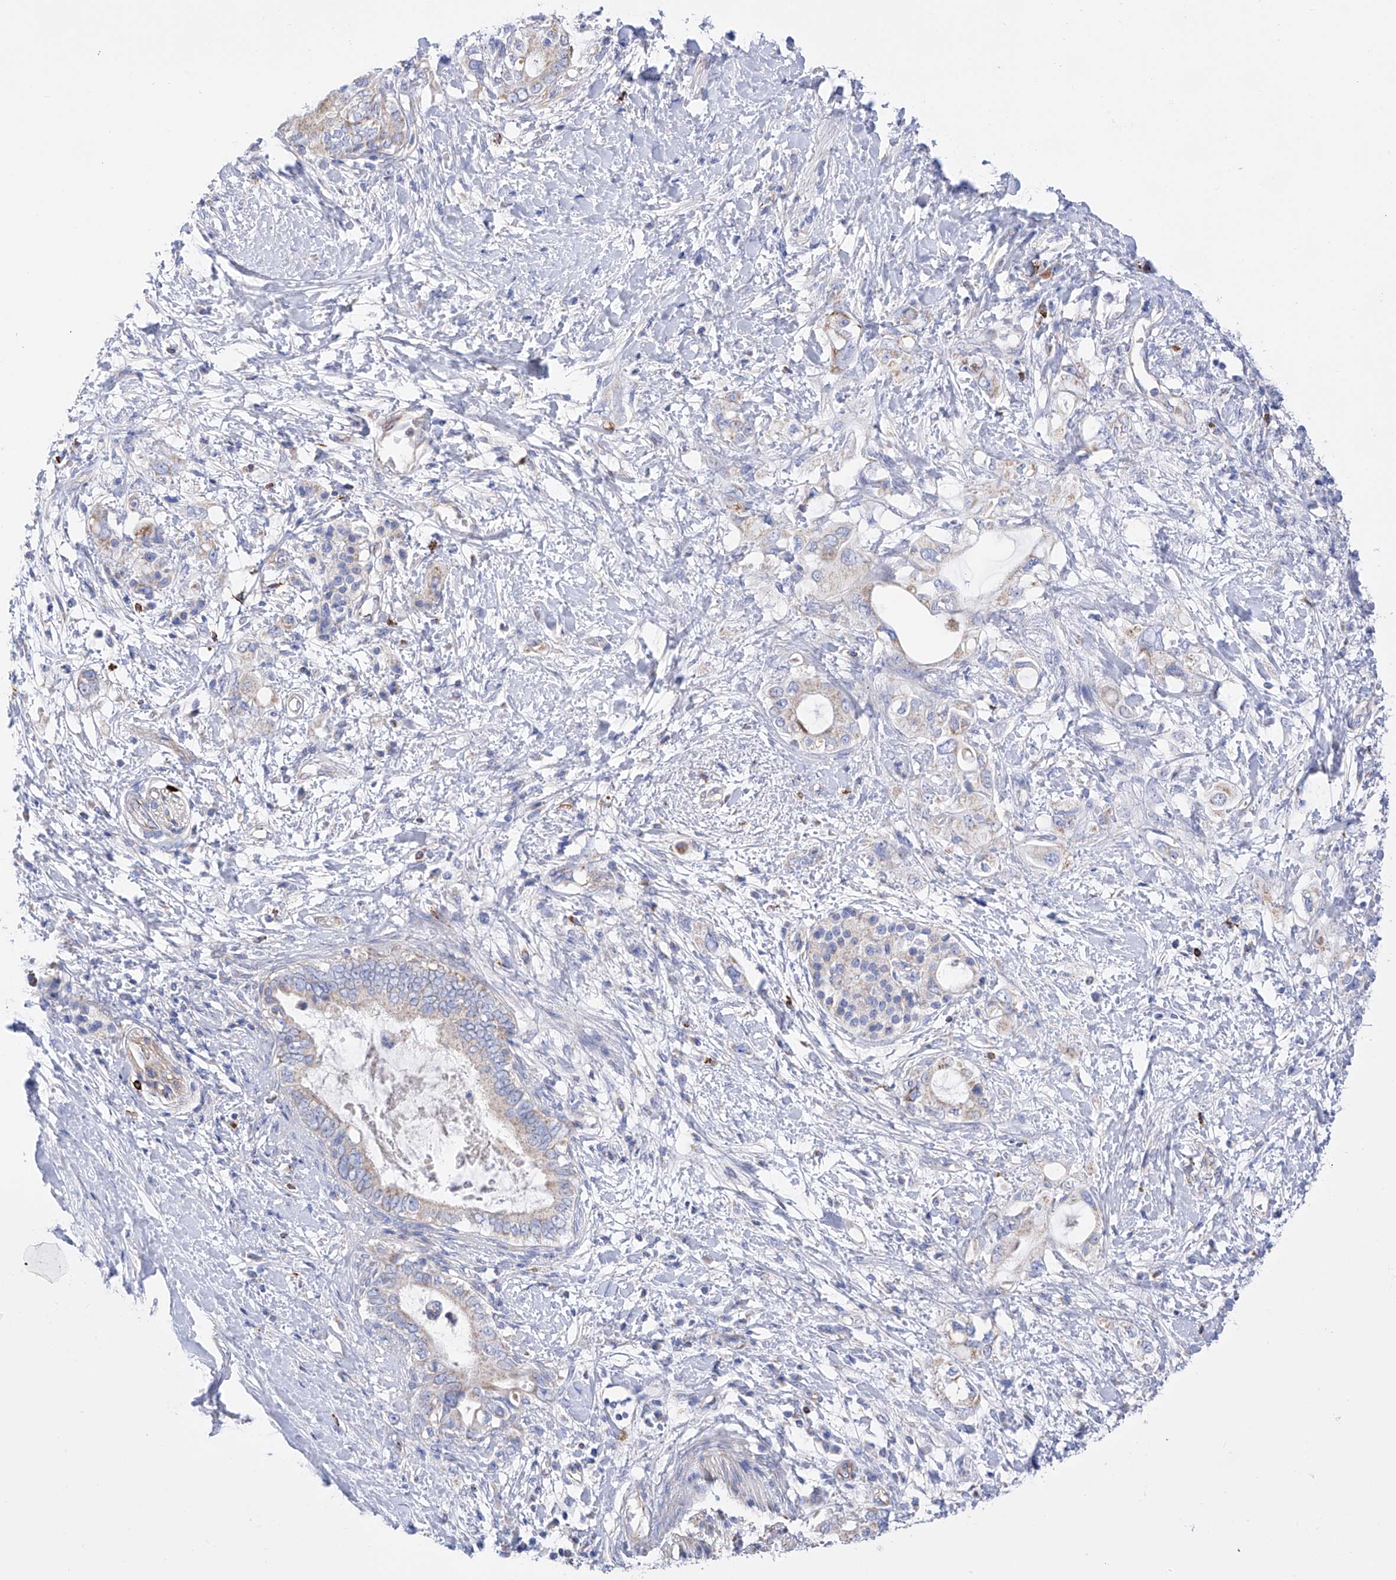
{"staining": {"intensity": "weak", "quantity": "<25%", "location": "cytoplasmic/membranous"}, "tissue": "pancreatic cancer", "cell_type": "Tumor cells", "image_type": "cancer", "snomed": [{"axis": "morphology", "description": "Adenocarcinoma, NOS"}, {"axis": "topography", "description": "Pancreas"}], "caption": "Tumor cells show no significant expression in pancreatic adenocarcinoma.", "gene": "FLG", "patient": {"sex": "female", "age": 56}}